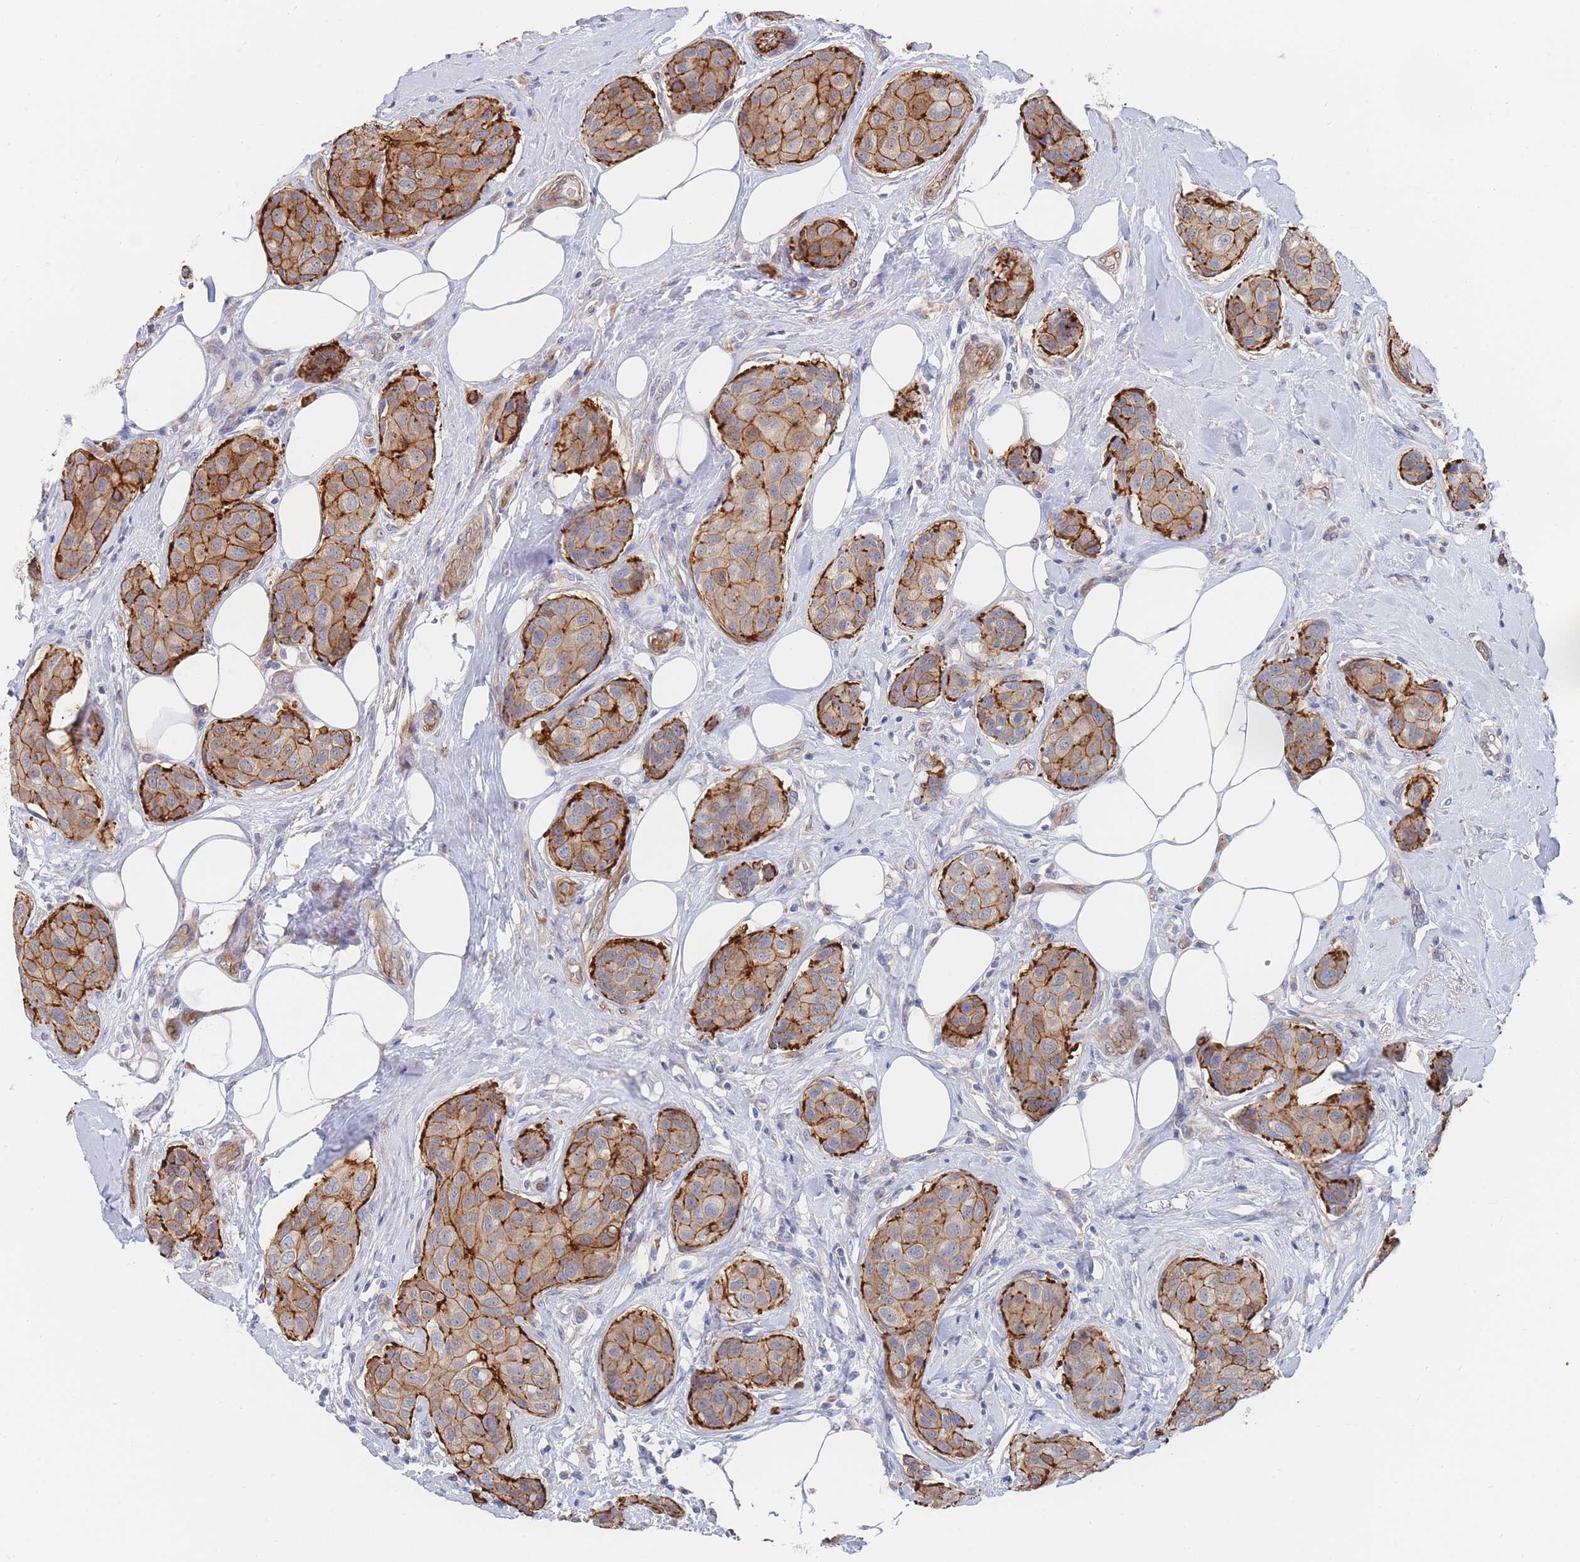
{"staining": {"intensity": "moderate", "quantity": ">75%", "location": "cytoplasmic/membranous"}, "tissue": "breast cancer", "cell_type": "Tumor cells", "image_type": "cancer", "snomed": [{"axis": "morphology", "description": "Duct carcinoma"}, {"axis": "topography", "description": "Breast"}, {"axis": "topography", "description": "Lymph node"}], "caption": "This is a micrograph of immunohistochemistry staining of breast cancer, which shows moderate expression in the cytoplasmic/membranous of tumor cells.", "gene": "G6PC1", "patient": {"sex": "female", "age": 80}}